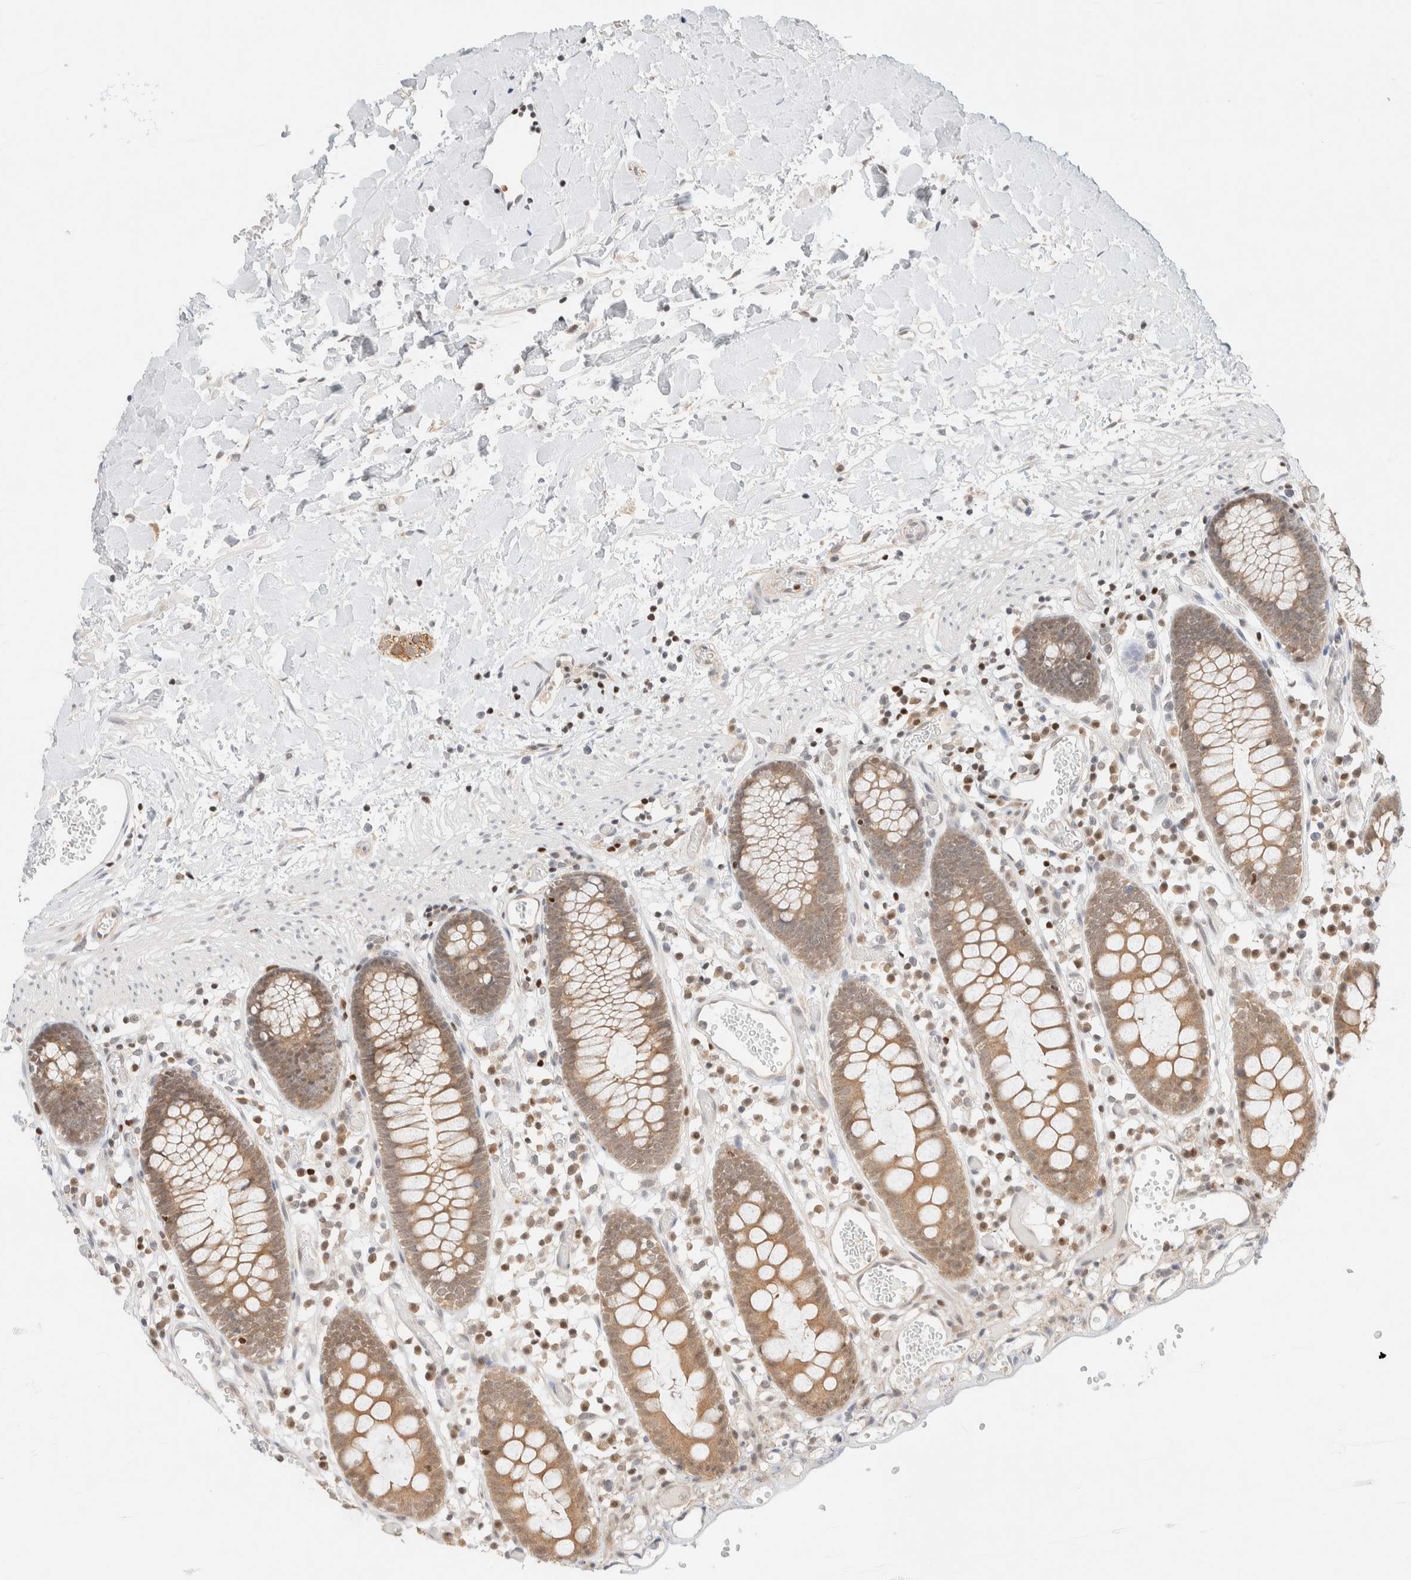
{"staining": {"intensity": "weak", "quantity": "25%-75%", "location": "cytoplasmic/membranous"}, "tissue": "colon", "cell_type": "Endothelial cells", "image_type": "normal", "snomed": [{"axis": "morphology", "description": "Normal tissue, NOS"}, {"axis": "topography", "description": "Colon"}], "caption": "Approximately 25%-75% of endothelial cells in benign colon exhibit weak cytoplasmic/membranous protein expression as visualized by brown immunohistochemical staining.", "gene": "C8orf76", "patient": {"sex": "male", "age": 14}}